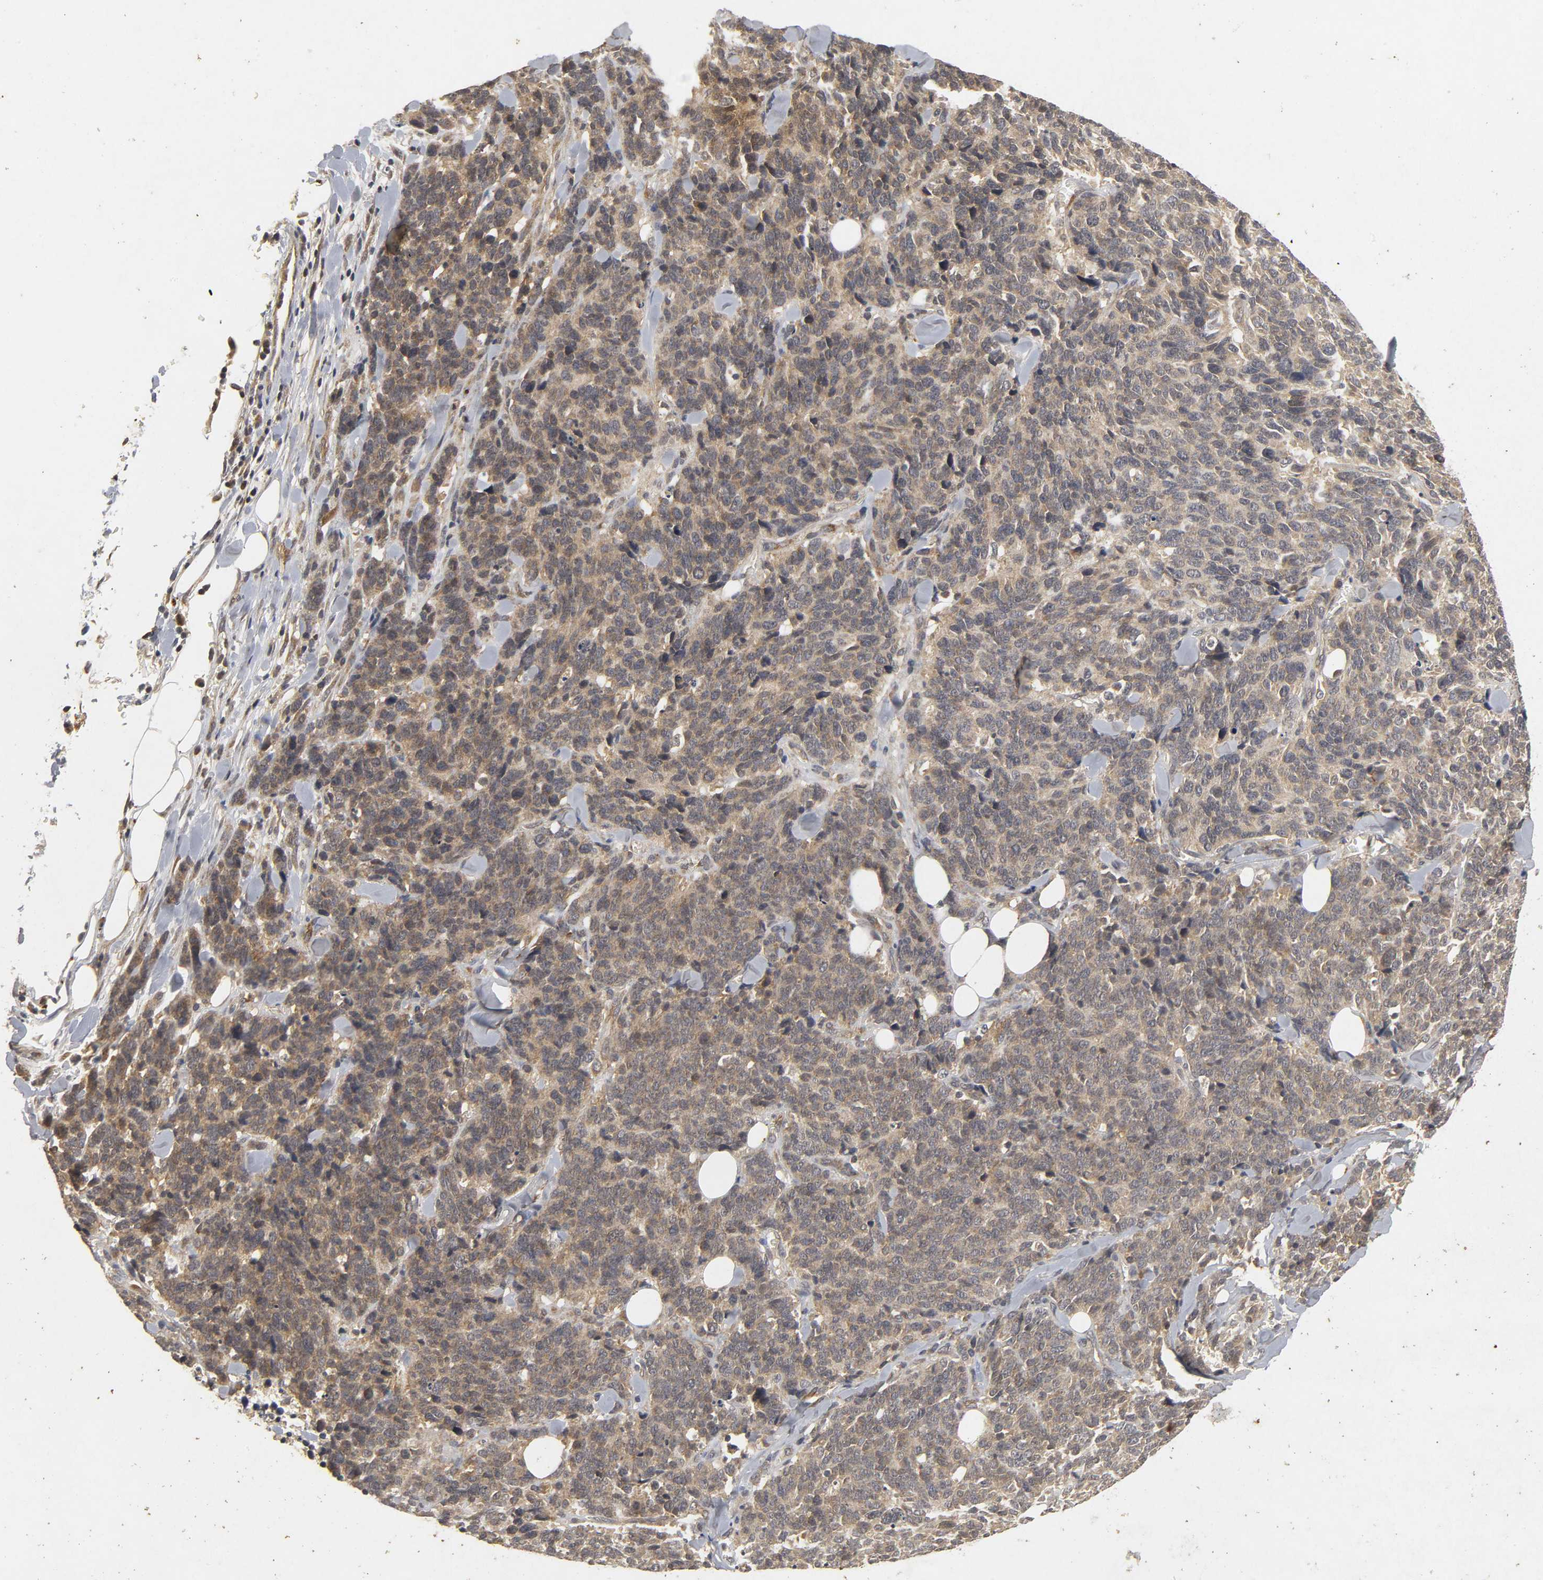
{"staining": {"intensity": "weak", "quantity": ">75%", "location": "cytoplasmic/membranous"}, "tissue": "lung cancer", "cell_type": "Tumor cells", "image_type": "cancer", "snomed": [{"axis": "morphology", "description": "Neoplasm, malignant, NOS"}, {"axis": "topography", "description": "Lung"}], "caption": "Protein analysis of lung cancer tissue displays weak cytoplasmic/membranous staining in about >75% of tumor cells. (DAB = brown stain, brightfield microscopy at high magnification).", "gene": "TRAF6", "patient": {"sex": "female", "age": 58}}